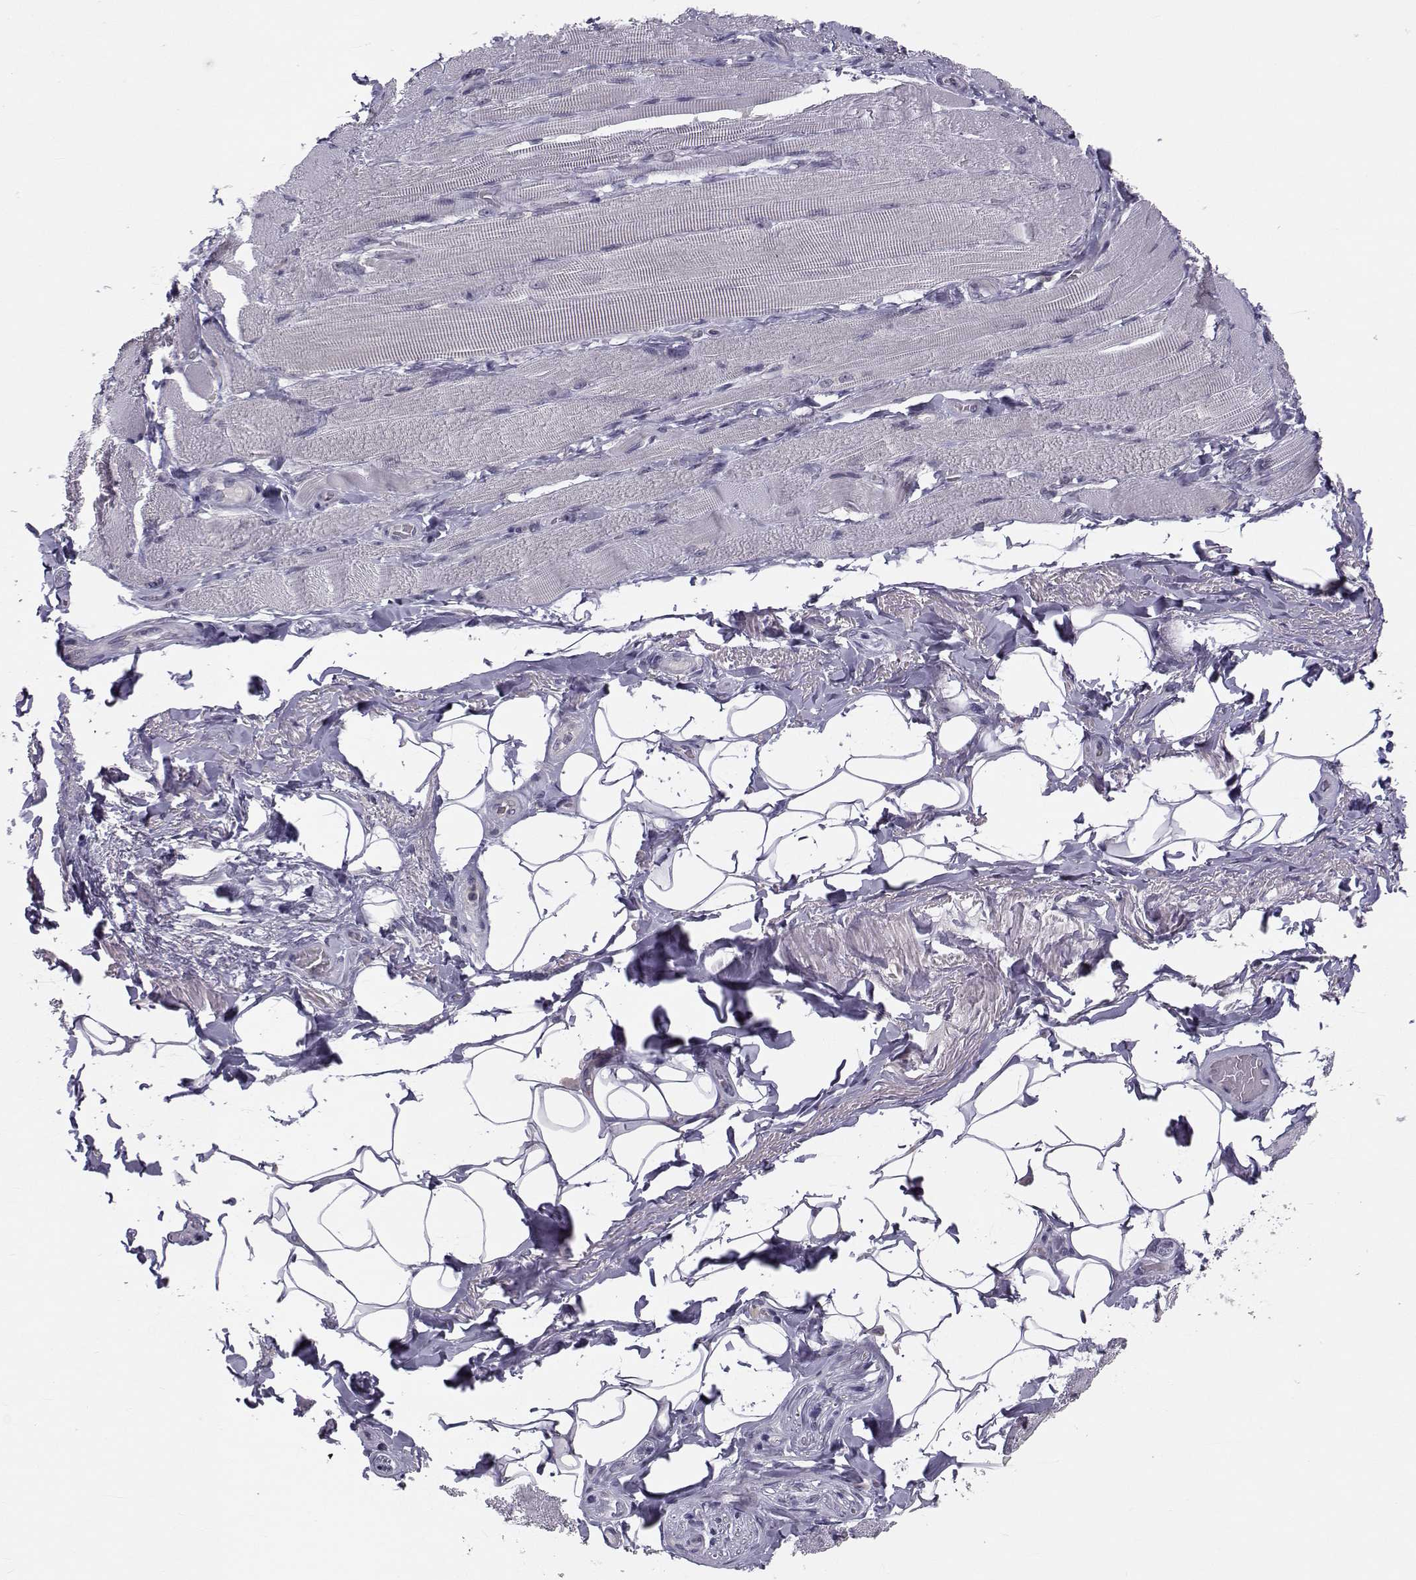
{"staining": {"intensity": "negative", "quantity": "none", "location": "none"}, "tissue": "skeletal muscle", "cell_type": "Myocytes", "image_type": "normal", "snomed": [{"axis": "morphology", "description": "Normal tissue, NOS"}, {"axis": "topography", "description": "Skeletal muscle"}, {"axis": "topography", "description": "Anal"}, {"axis": "topography", "description": "Peripheral nerve tissue"}], "caption": "Immunohistochemistry image of normal skeletal muscle: skeletal muscle stained with DAB (3,3'-diaminobenzidine) displays no significant protein positivity in myocytes.", "gene": "ANGPT1", "patient": {"sex": "male", "age": 53}}